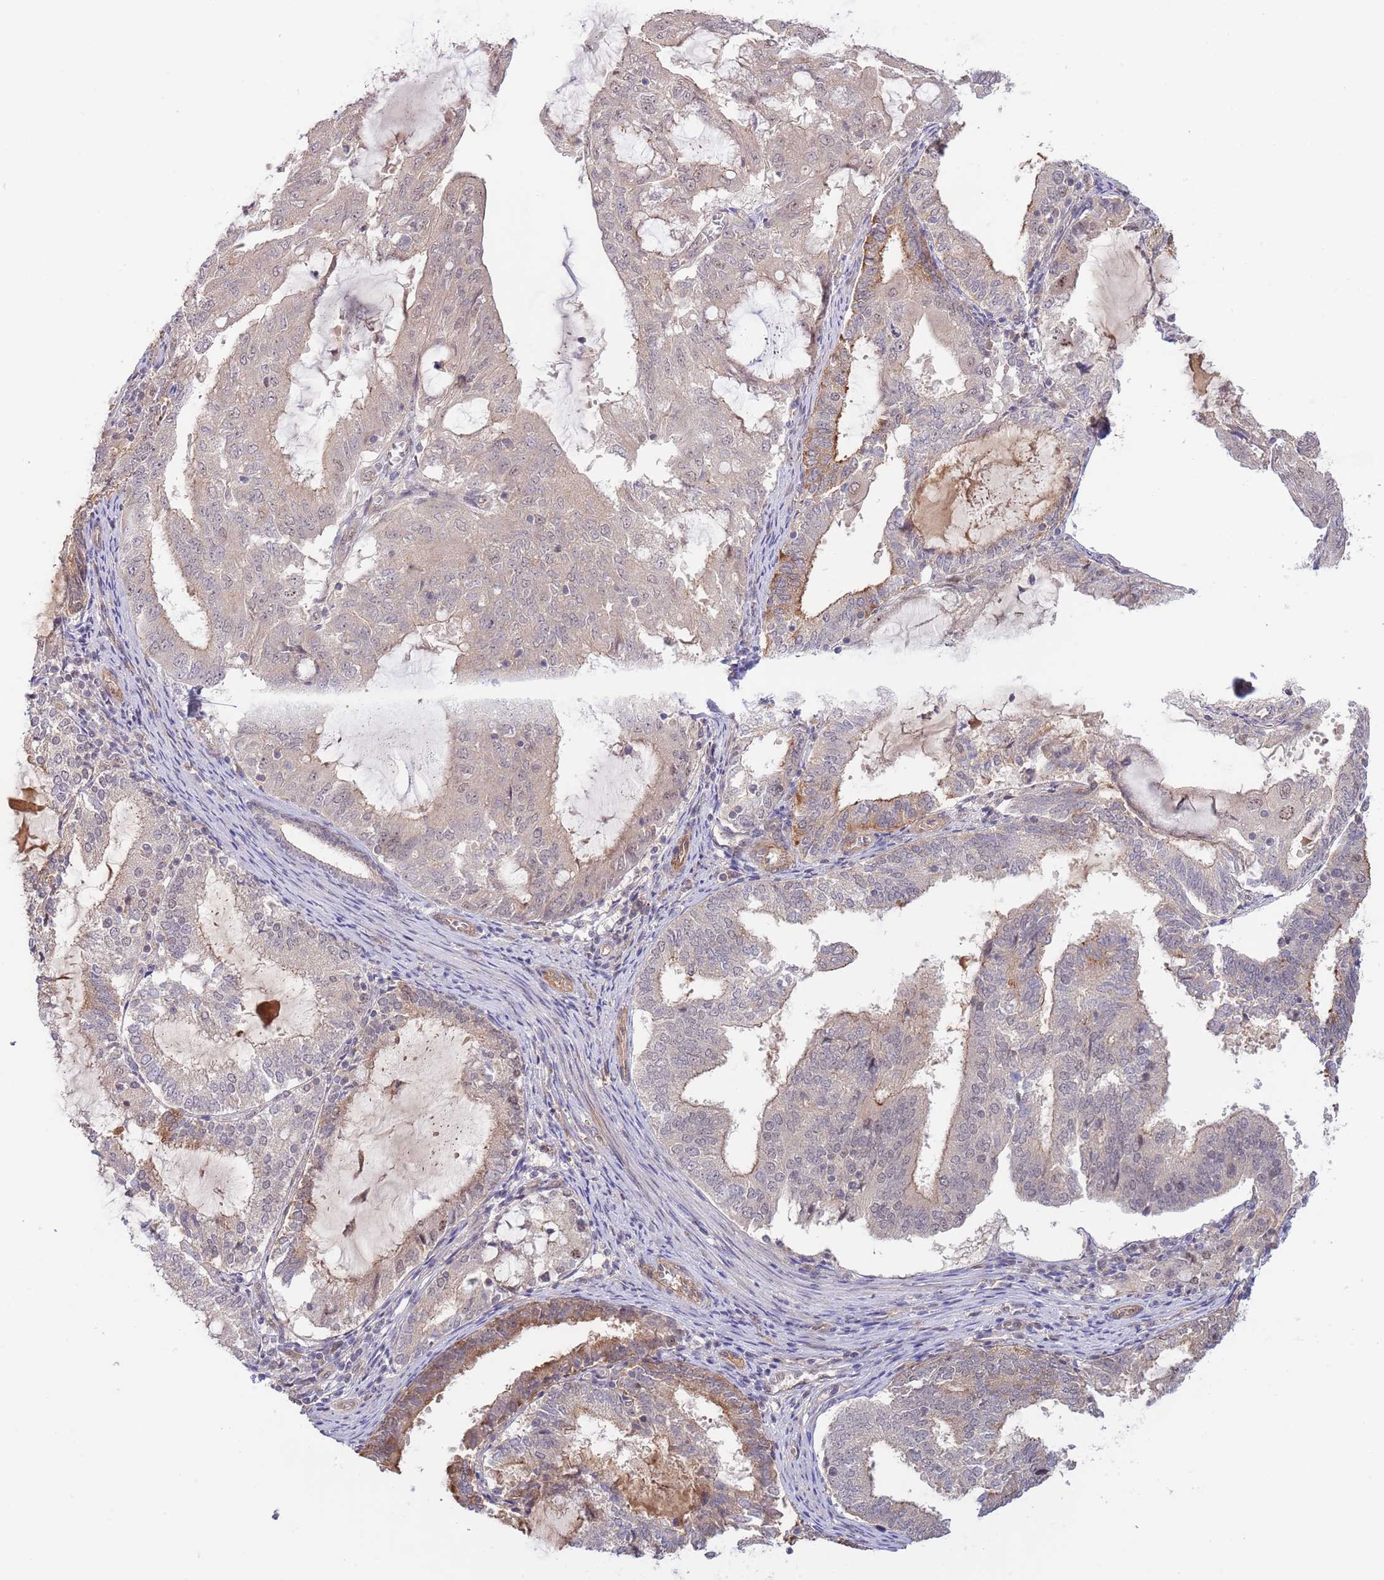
{"staining": {"intensity": "moderate", "quantity": "<25%", "location": "cytoplasmic/membranous"}, "tissue": "endometrial cancer", "cell_type": "Tumor cells", "image_type": "cancer", "snomed": [{"axis": "morphology", "description": "Adenocarcinoma, NOS"}, {"axis": "topography", "description": "Endometrium"}], "caption": "Tumor cells demonstrate low levels of moderate cytoplasmic/membranous expression in about <25% of cells in human adenocarcinoma (endometrial). (DAB = brown stain, brightfield microscopy at high magnification).", "gene": "PRR16", "patient": {"sex": "female", "age": 81}}